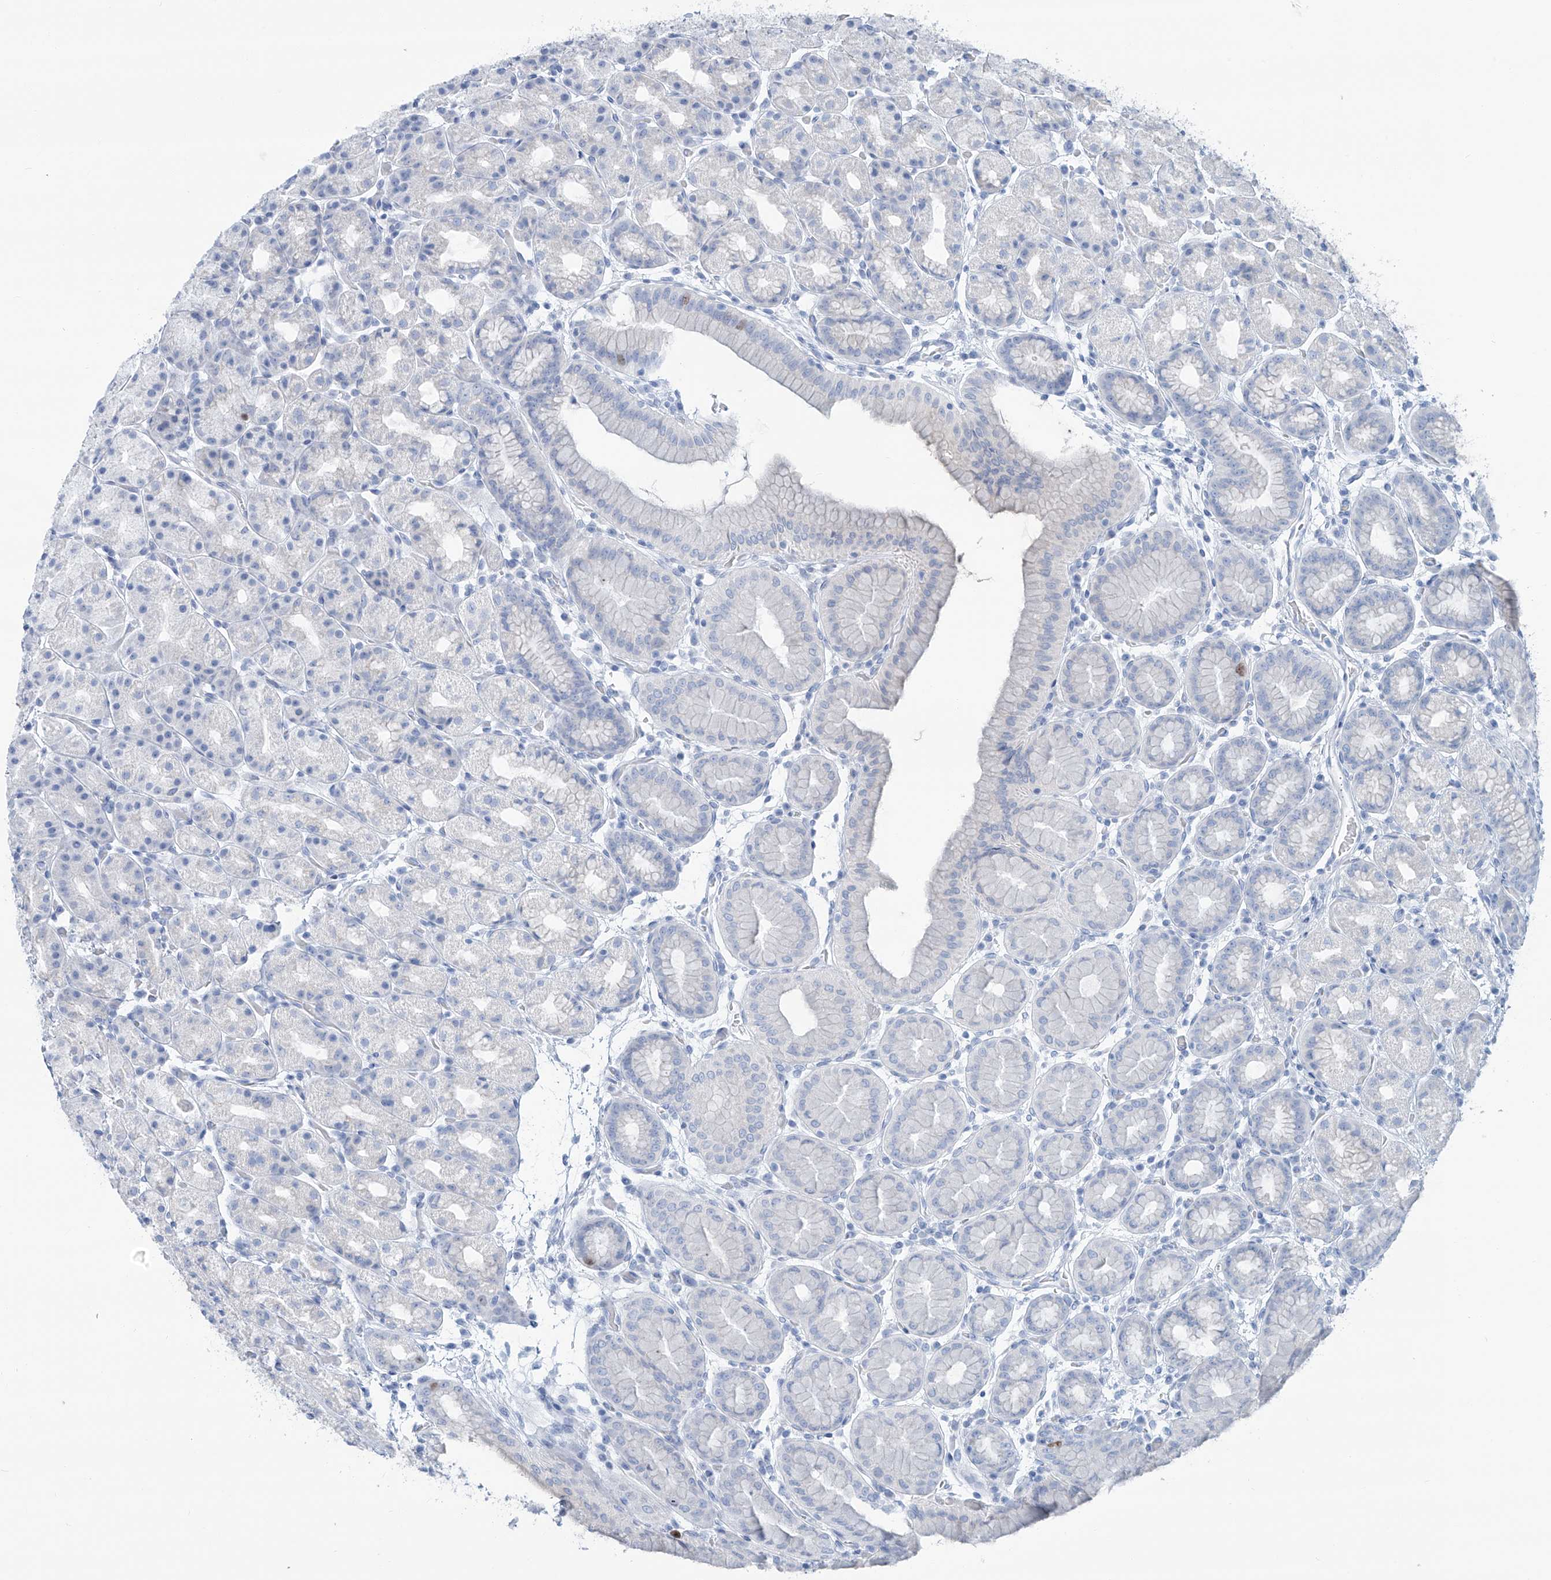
{"staining": {"intensity": "negative", "quantity": "none", "location": "none"}, "tissue": "stomach", "cell_type": "Glandular cells", "image_type": "normal", "snomed": [{"axis": "morphology", "description": "Normal tissue, NOS"}, {"axis": "topography", "description": "Stomach, upper"}], "caption": "This micrograph is of benign stomach stained with immunohistochemistry (IHC) to label a protein in brown with the nuclei are counter-stained blue. There is no staining in glandular cells. (Stains: DAB (3,3'-diaminobenzidine) IHC with hematoxylin counter stain, Microscopy: brightfield microscopy at high magnification).", "gene": "SGO2", "patient": {"sex": "male", "age": 68}}